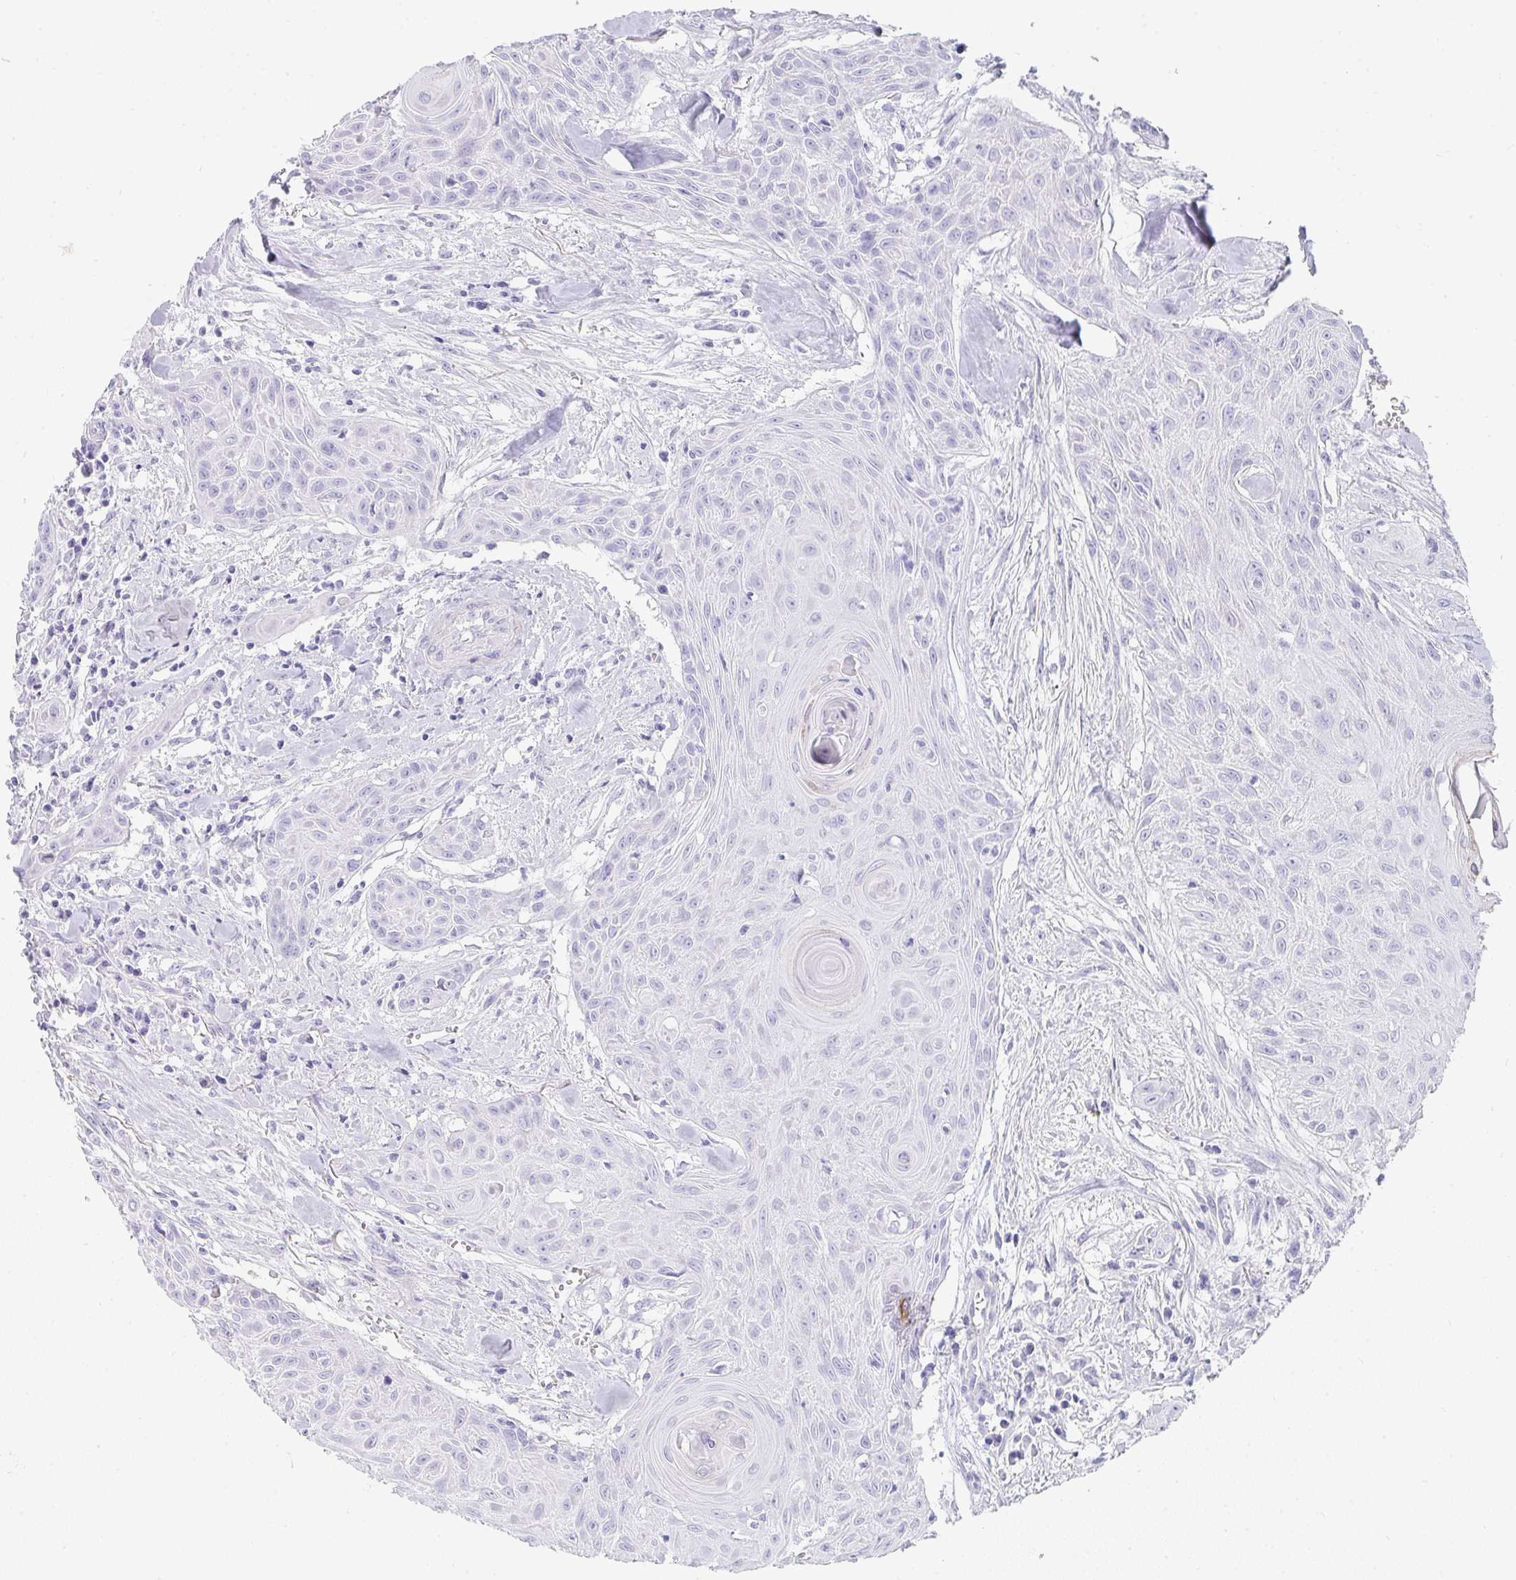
{"staining": {"intensity": "negative", "quantity": "none", "location": "none"}, "tissue": "head and neck cancer", "cell_type": "Tumor cells", "image_type": "cancer", "snomed": [{"axis": "morphology", "description": "Squamous cell carcinoma, NOS"}, {"axis": "topography", "description": "Lymph node"}, {"axis": "topography", "description": "Salivary gland"}, {"axis": "topography", "description": "Head-Neck"}], "caption": "Head and neck cancer was stained to show a protein in brown. There is no significant positivity in tumor cells.", "gene": "PRND", "patient": {"sex": "female", "age": 74}}